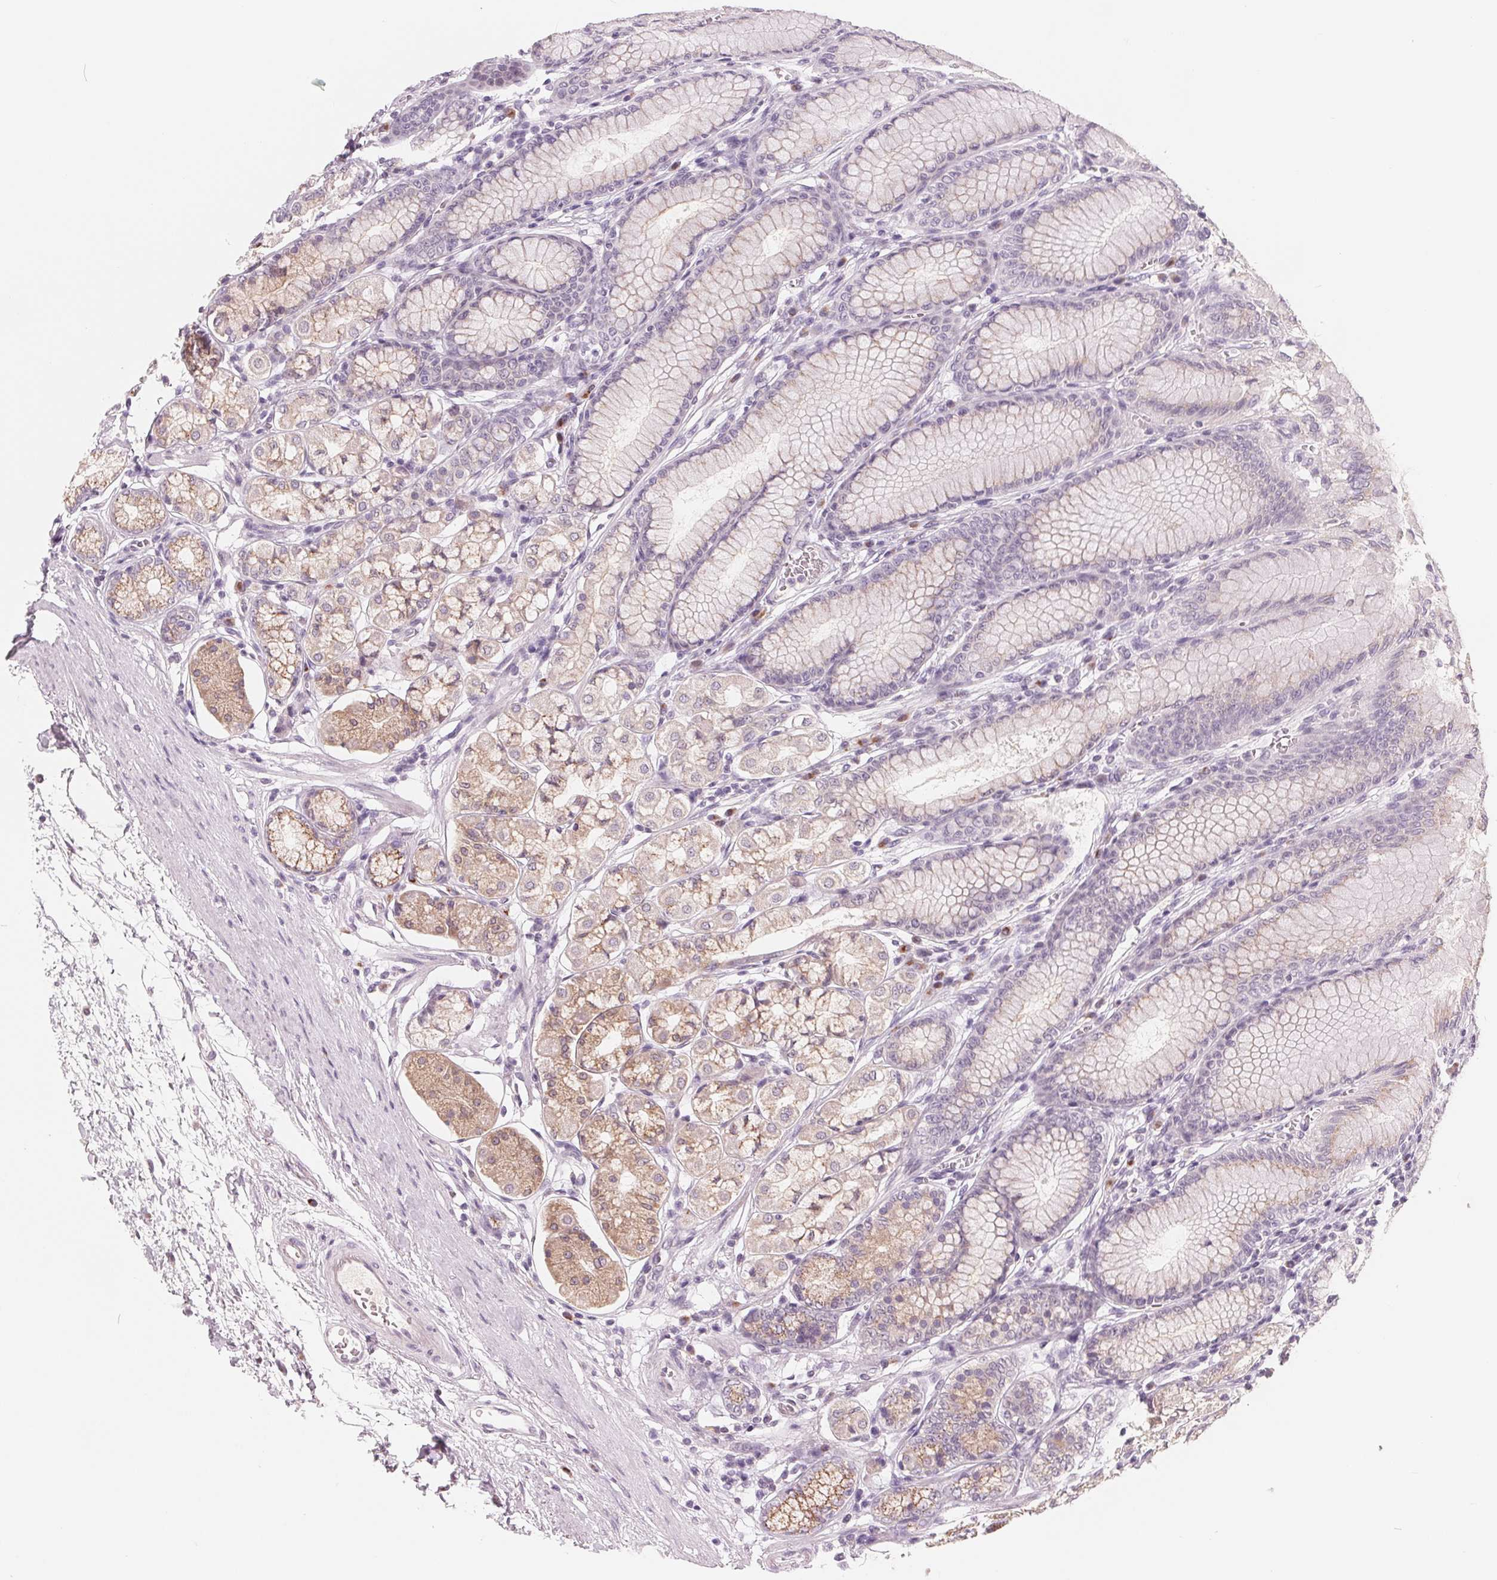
{"staining": {"intensity": "weak", "quantity": "25%-75%", "location": "cytoplasmic/membranous"}, "tissue": "stomach", "cell_type": "Glandular cells", "image_type": "normal", "snomed": [{"axis": "morphology", "description": "Normal tissue, NOS"}, {"axis": "topography", "description": "Stomach"}, {"axis": "topography", "description": "Stomach, lower"}], "caption": "A histopathology image of stomach stained for a protein displays weak cytoplasmic/membranous brown staining in glandular cells.", "gene": "IL9R", "patient": {"sex": "male", "age": 76}}